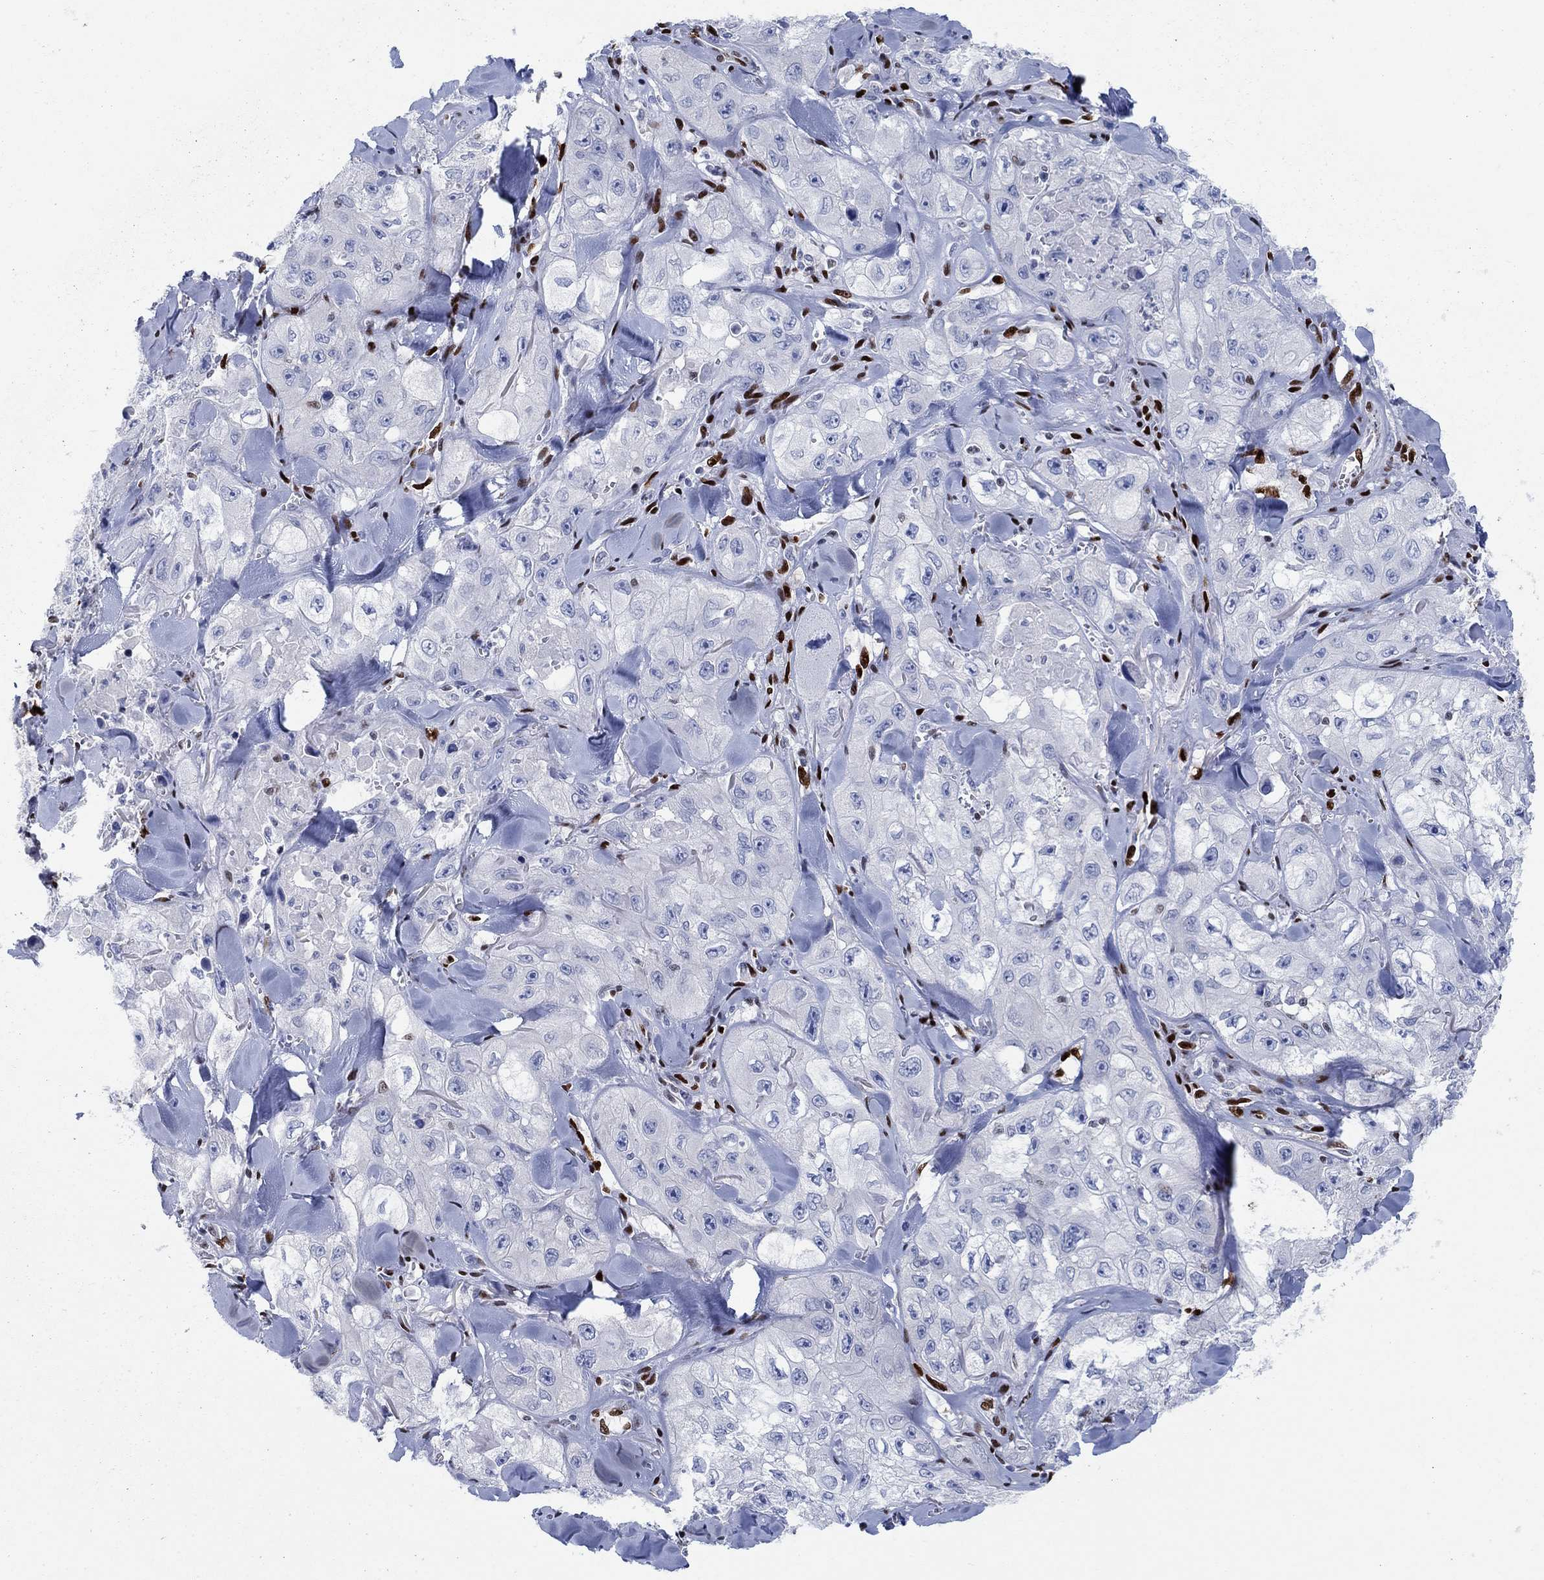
{"staining": {"intensity": "negative", "quantity": "none", "location": "none"}, "tissue": "skin cancer", "cell_type": "Tumor cells", "image_type": "cancer", "snomed": [{"axis": "morphology", "description": "Squamous cell carcinoma, NOS"}, {"axis": "topography", "description": "Skin"}, {"axis": "topography", "description": "Subcutis"}], "caption": "Tumor cells show no significant staining in skin cancer (squamous cell carcinoma).", "gene": "ZEB1", "patient": {"sex": "male", "age": 73}}